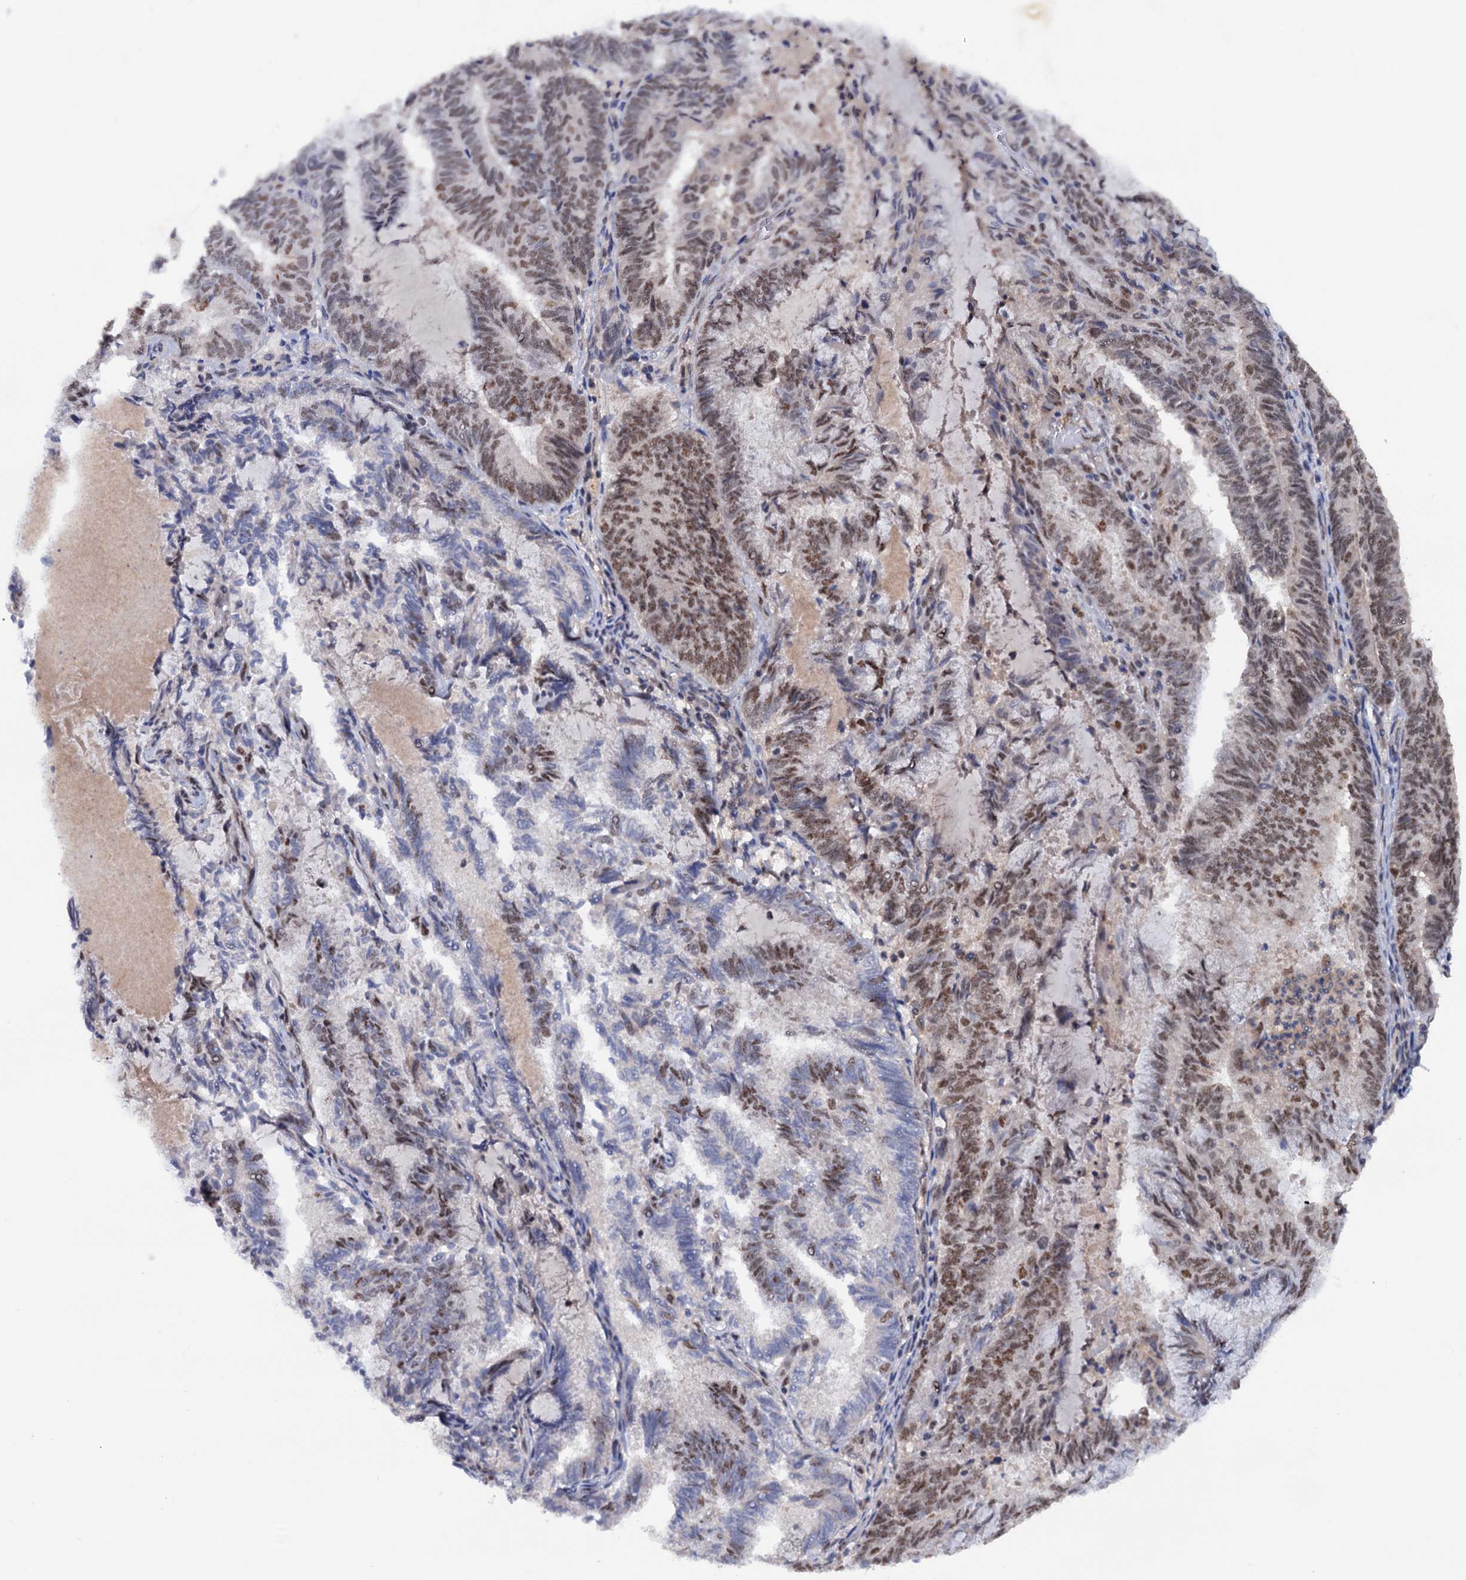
{"staining": {"intensity": "moderate", "quantity": "25%-75%", "location": "nuclear"}, "tissue": "endometrial cancer", "cell_type": "Tumor cells", "image_type": "cancer", "snomed": [{"axis": "morphology", "description": "Adenocarcinoma, NOS"}, {"axis": "topography", "description": "Endometrium"}], "caption": "Adenocarcinoma (endometrial) was stained to show a protein in brown. There is medium levels of moderate nuclear positivity in about 25%-75% of tumor cells.", "gene": "TBC1D12", "patient": {"sex": "female", "age": 80}}